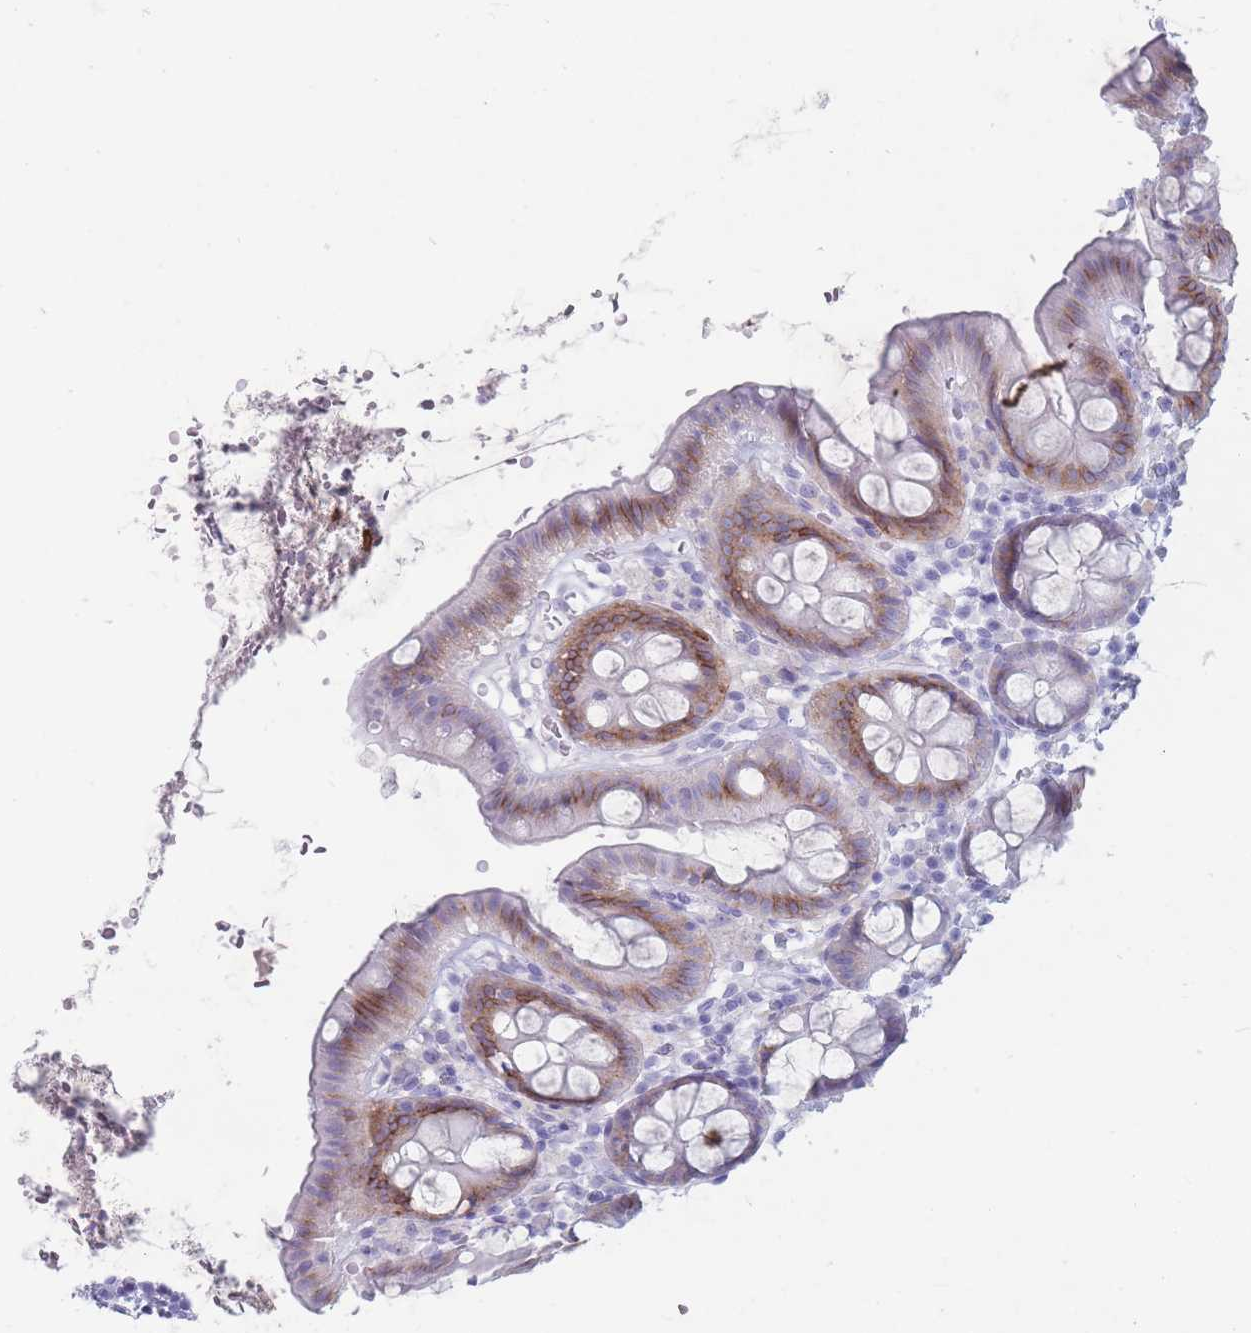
{"staining": {"intensity": "negative", "quantity": "none", "location": "none"}, "tissue": "colon", "cell_type": "Endothelial cells", "image_type": "normal", "snomed": [{"axis": "morphology", "description": "Normal tissue, NOS"}, {"axis": "topography", "description": "Colon"}], "caption": "Immunohistochemical staining of benign colon displays no significant expression in endothelial cells. (Immunohistochemistry (ihc), brightfield microscopy, high magnification).", "gene": "ST3GAL5", "patient": {"sex": "male", "age": 75}}